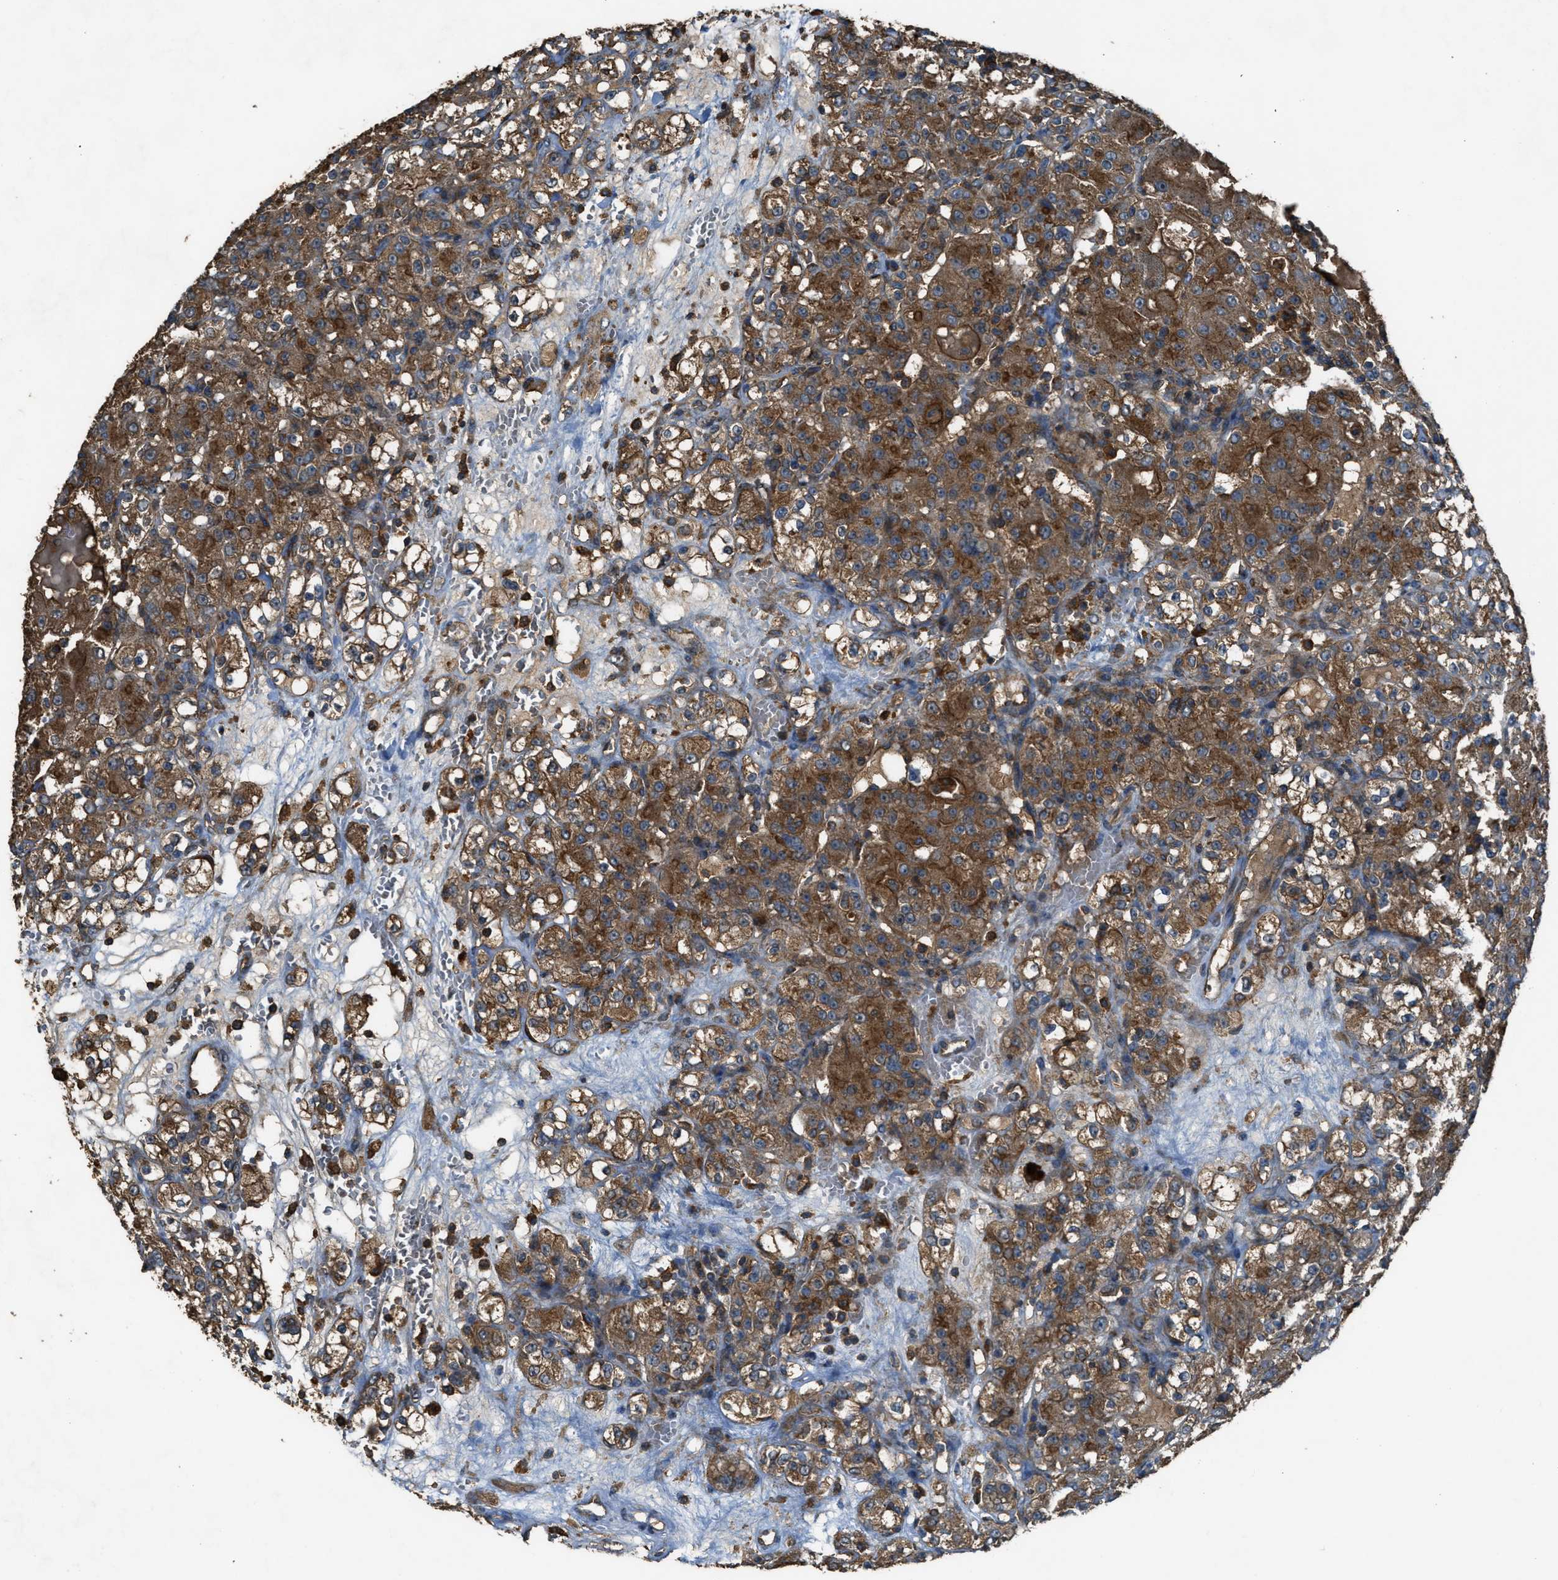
{"staining": {"intensity": "strong", "quantity": ">75%", "location": "cytoplasmic/membranous"}, "tissue": "renal cancer", "cell_type": "Tumor cells", "image_type": "cancer", "snomed": [{"axis": "morphology", "description": "Normal tissue, NOS"}, {"axis": "morphology", "description": "Adenocarcinoma, NOS"}, {"axis": "topography", "description": "Kidney"}], "caption": "Adenocarcinoma (renal) stained for a protein reveals strong cytoplasmic/membranous positivity in tumor cells. (DAB IHC with brightfield microscopy, high magnification).", "gene": "MAP3K8", "patient": {"sex": "male", "age": 61}}